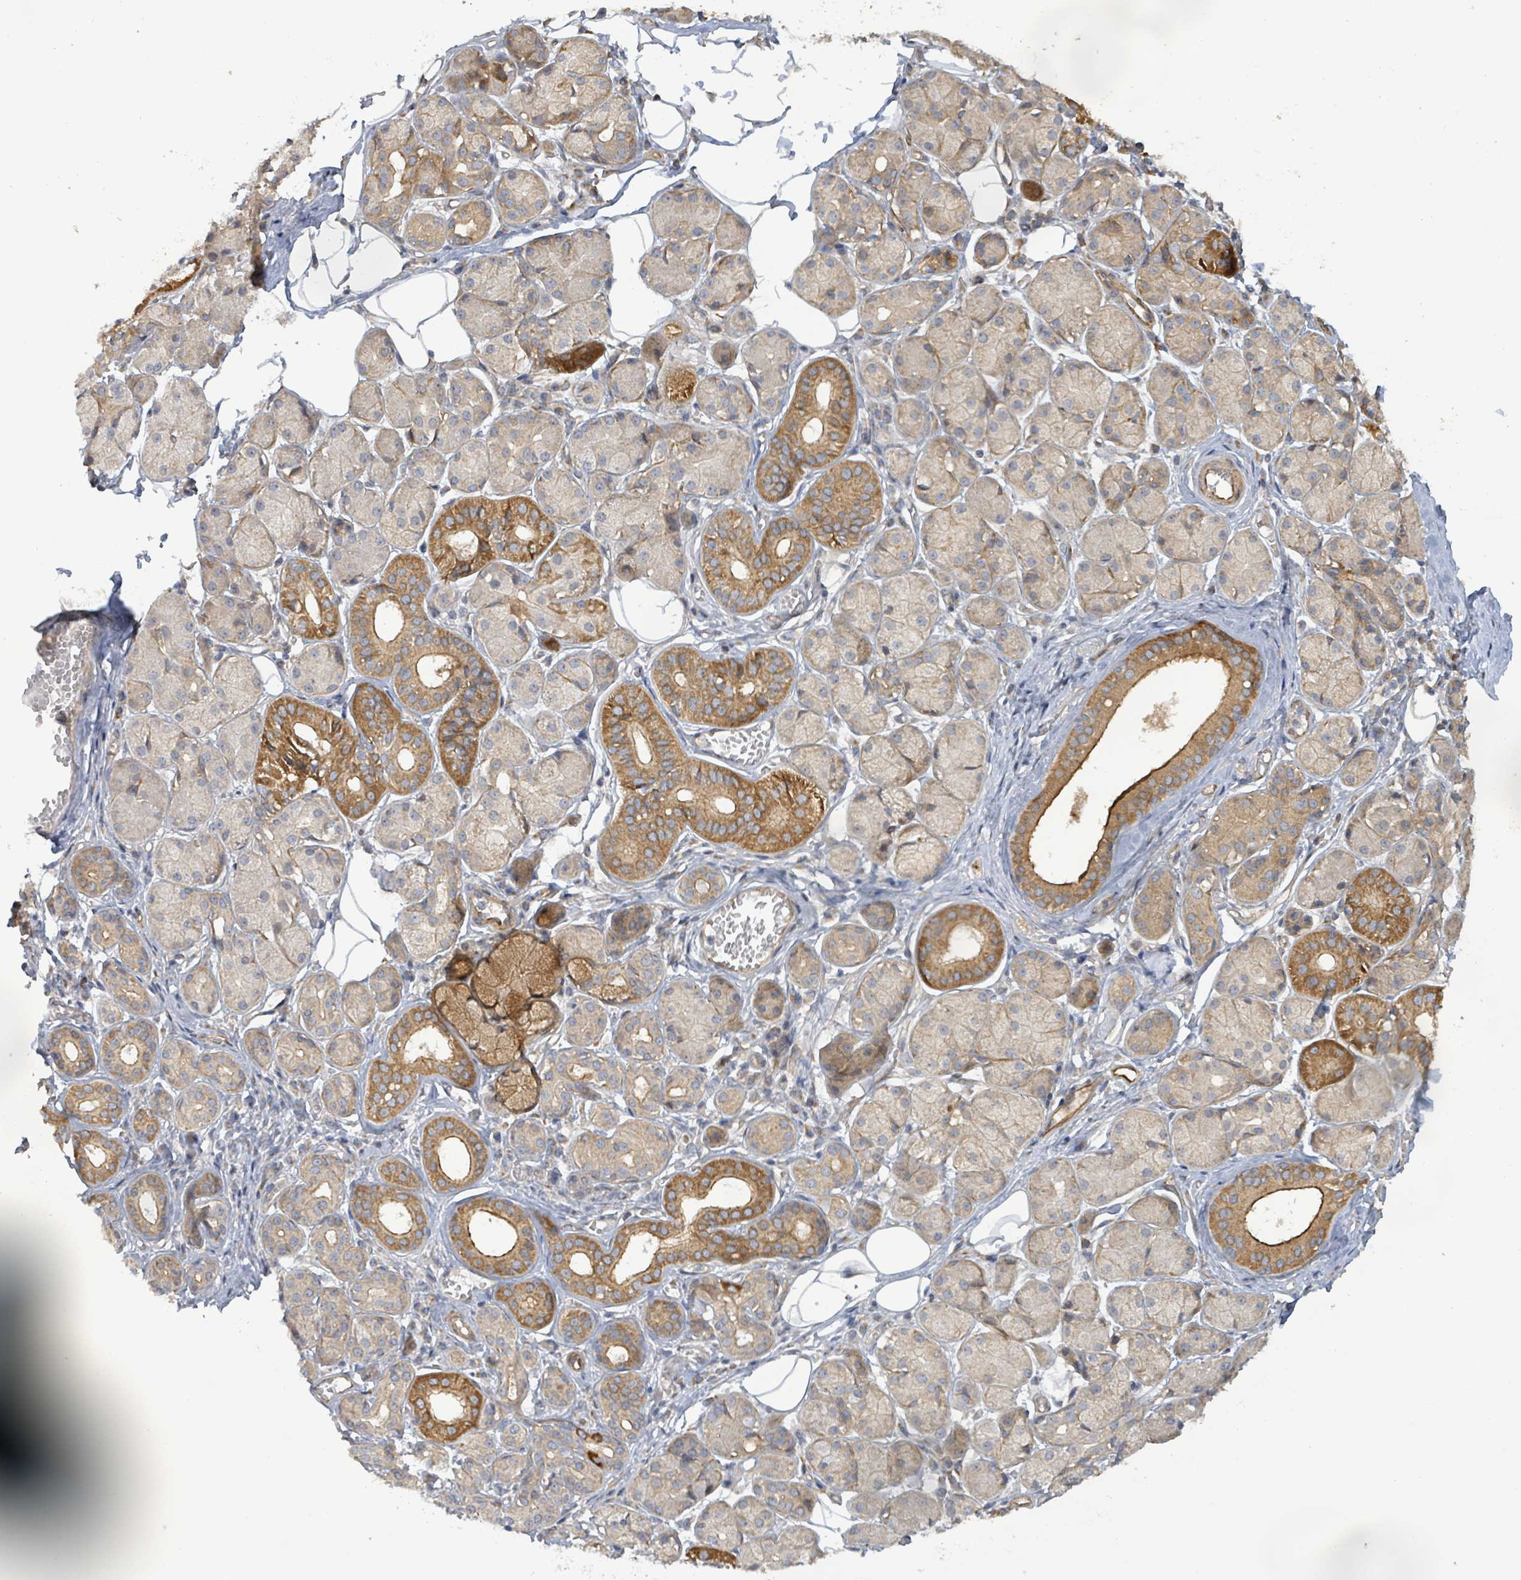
{"staining": {"intensity": "moderate", "quantity": "25%-75%", "location": "cytoplasmic/membranous"}, "tissue": "salivary gland", "cell_type": "Glandular cells", "image_type": "normal", "snomed": [{"axis": "morphology", "description": "Squamous cell carcinoma, NOS"}, {"axis": "topography", "description": "Skin"}, {"axis": "topography", "description": "Head-Neck"}], "caption": "Protein staining of normal salivary gland demonstrates moderate cytoplasmic/membranous positivity in about 25%-75% of glandular cells. (Stains: DAB in brown, nuclei in blue, Microscopy: brightfield microscopy at high magnification).", "gene": "KBTBD11", "patient": {"sex": "male", "age": 80}}